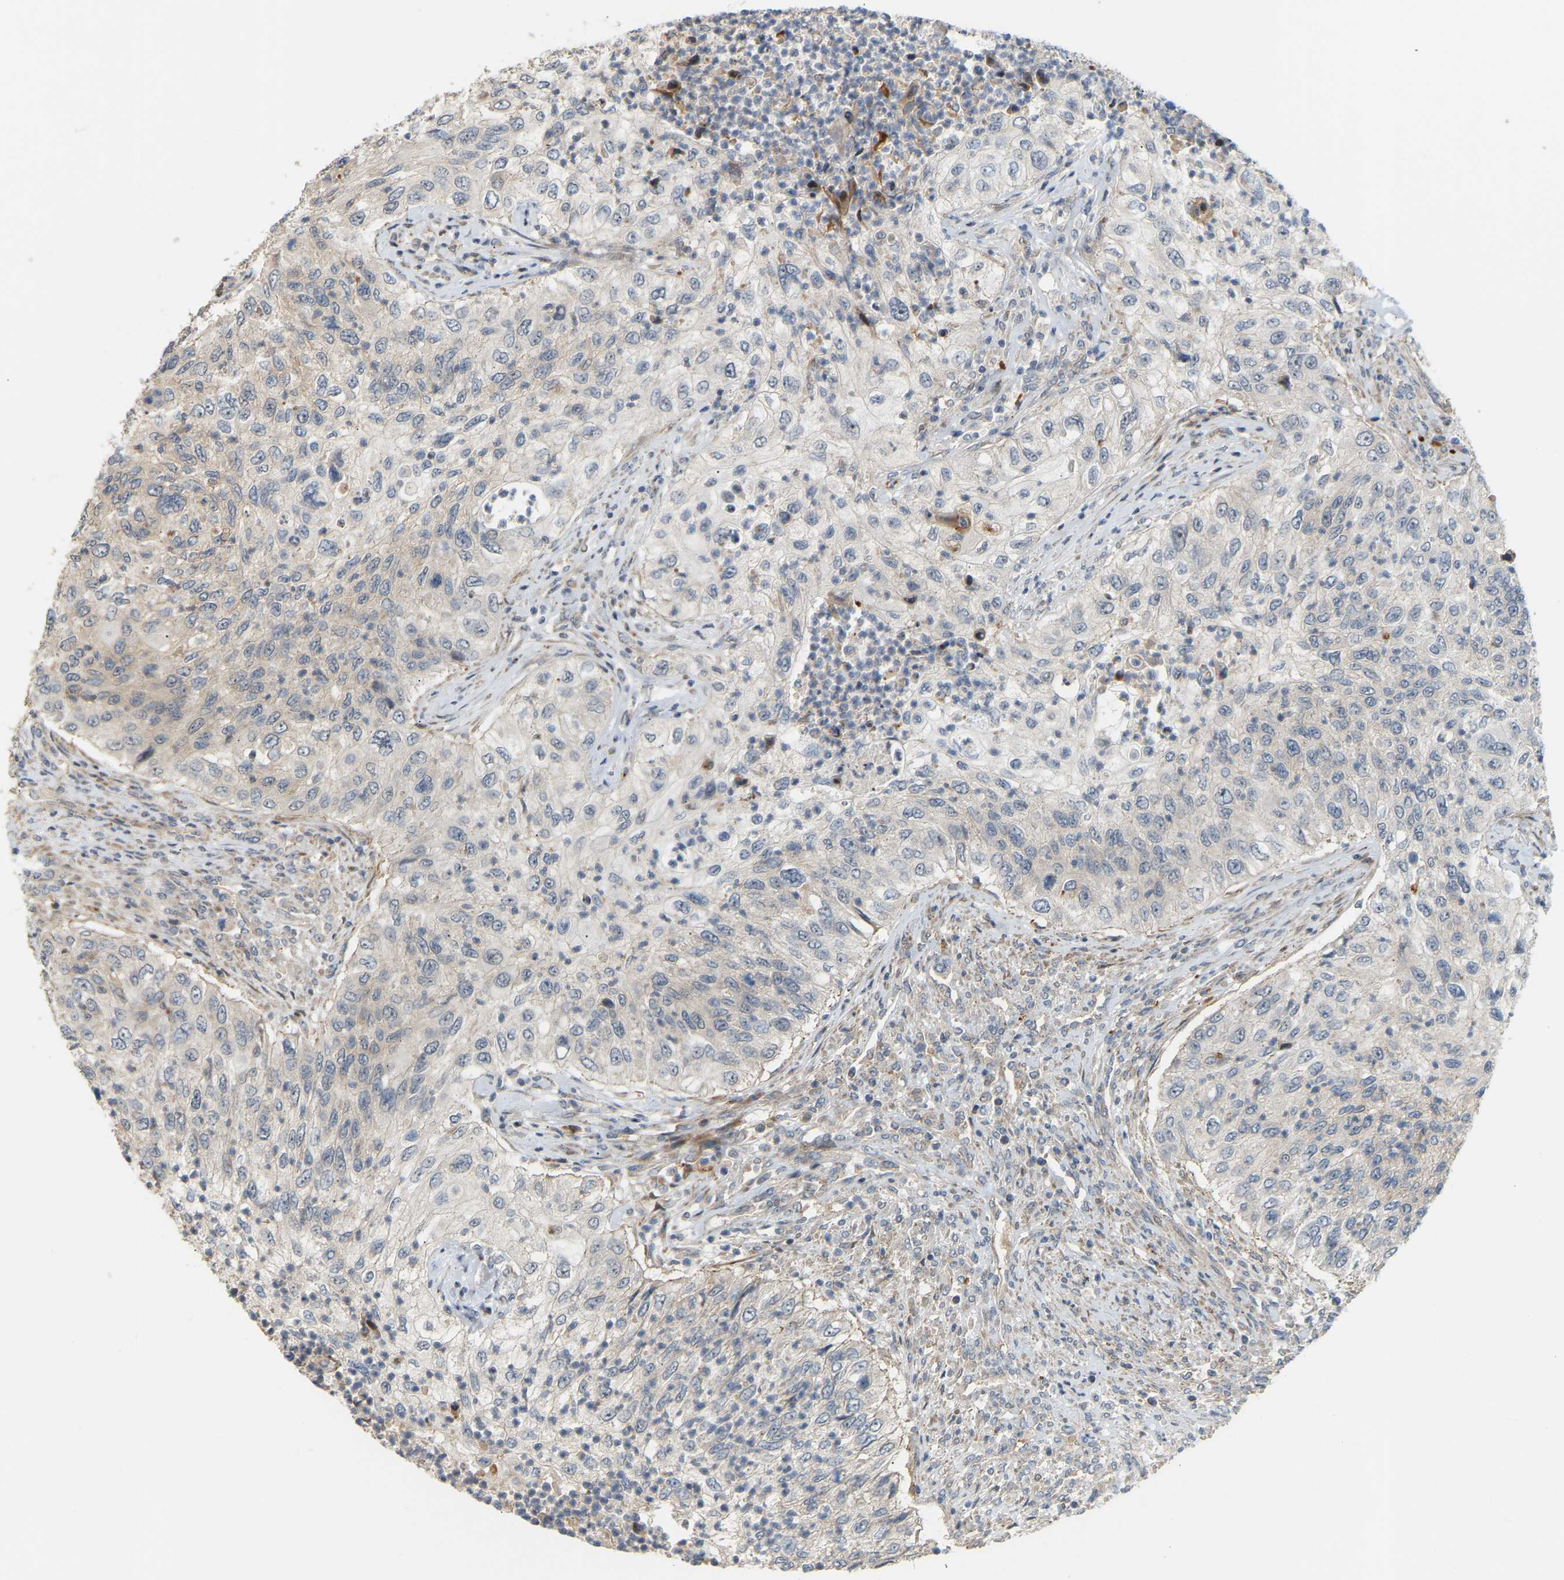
{"staining": {"intensity": "negative", "quantity": "none", "location": "none"}, "tissue": "urothelial cancer", "cell_type": "Tumor cells", "image_type": "cancer", "snomed": [{"axis": "morphology", "description": "Urothelial carcinoma, High grade"}, {"axis": "topography", "description": "Urinary bladder"}], "caption": "Tumor cells are negative for protein expression in human urothelial cancer.", "gene": "POGLUT2", "patient": {"sex": "female", "age": 60}}